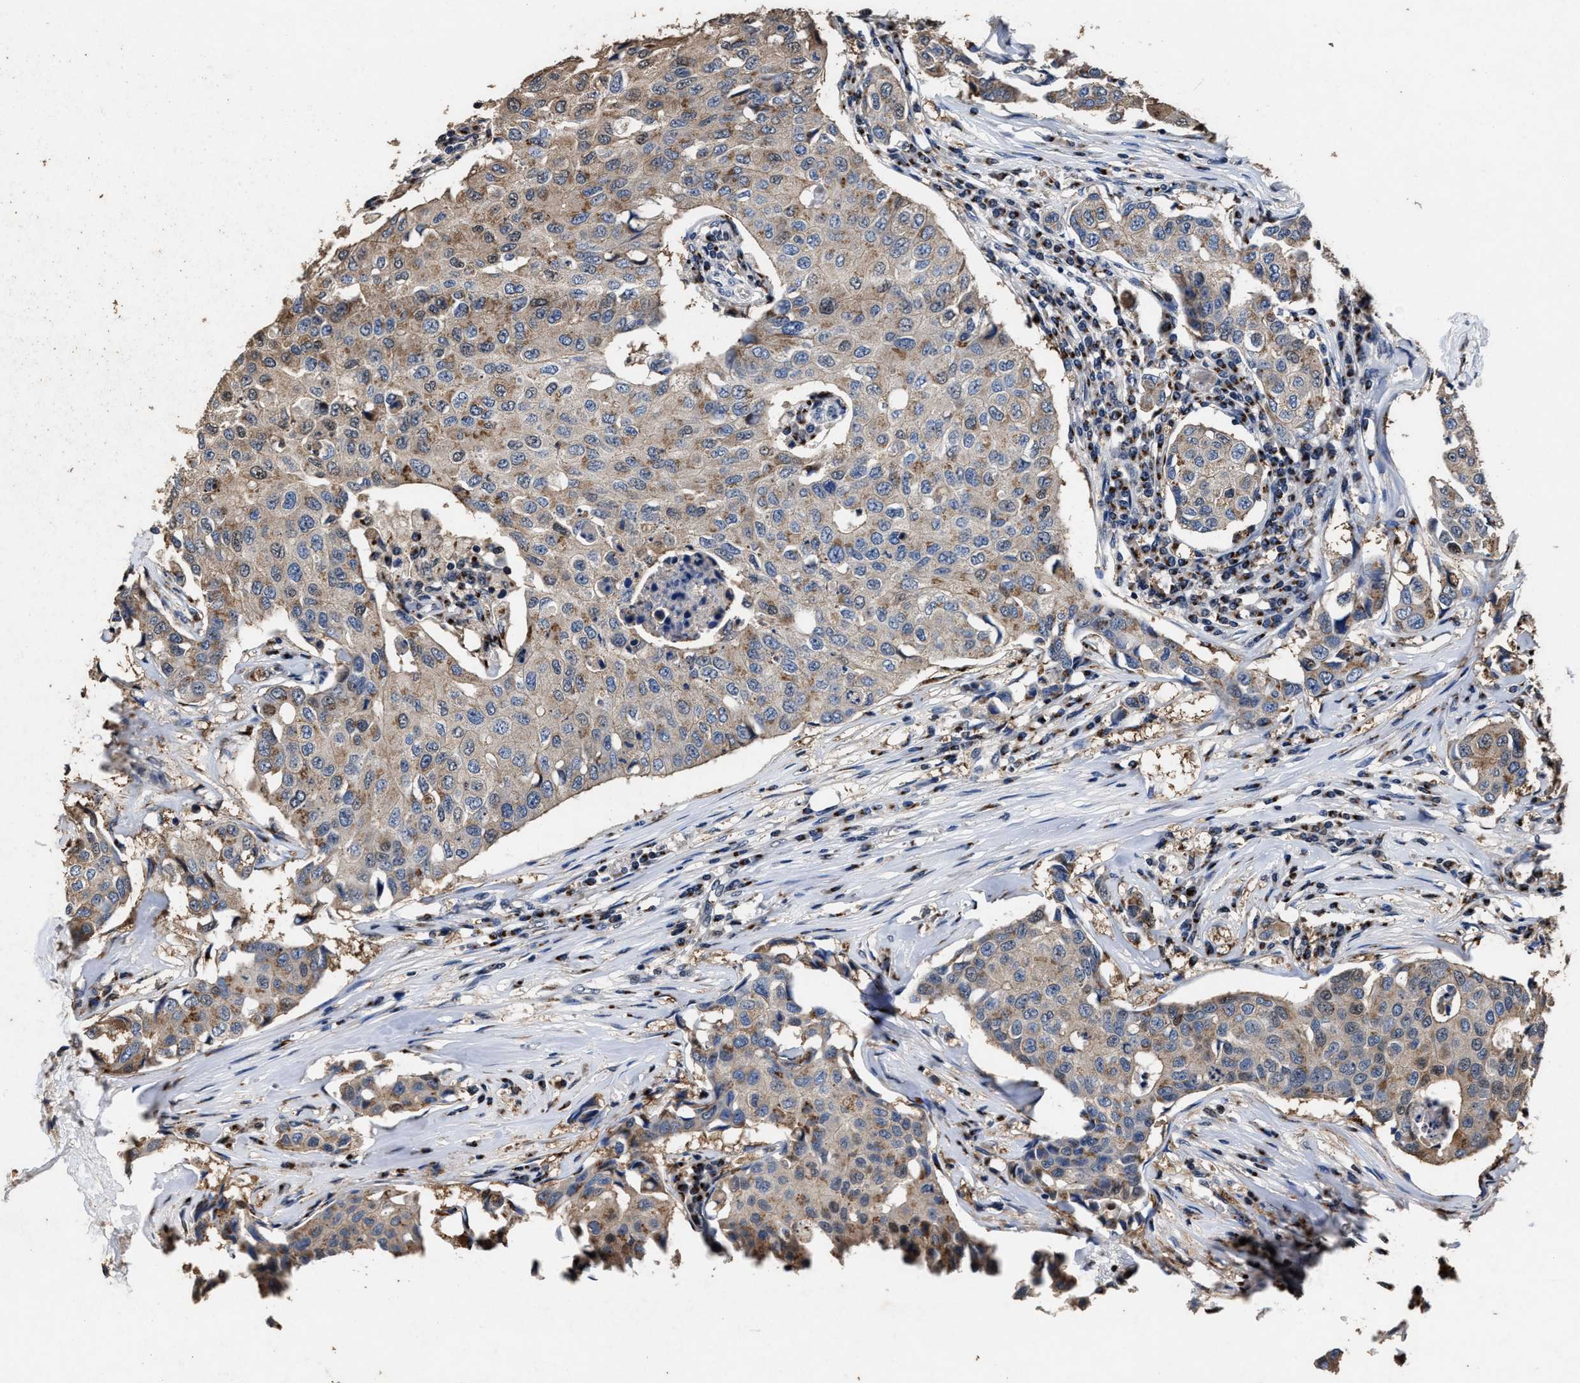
{"staining": {"intensity": "moderate", "quantity": ">75%", "location": "cytoplasmic/membranous,nuclear"}, "tissue": "breast cancer", "cell_type": "Tumor cells", "image_type": "cancer", "snomed": [{"axis": "morphology", "description": "Duct carcinoma"}, {"axis": "topography", "description": "Breast"}], "caption": "Moderate cytoplasmic/membranous and nuclear expression is present in about >75% of tumor cells in breast cancer (invasive ductal carcinoma). The staining was performed using DAB (3,3'-diaminobenzidine) to visualize the protein expression in brown, while the nuclei were stained in blue with hematoxylin (Magnification: 20x).", "gene": "TPST2", "patient": {"sex": "female", "age": 80}}